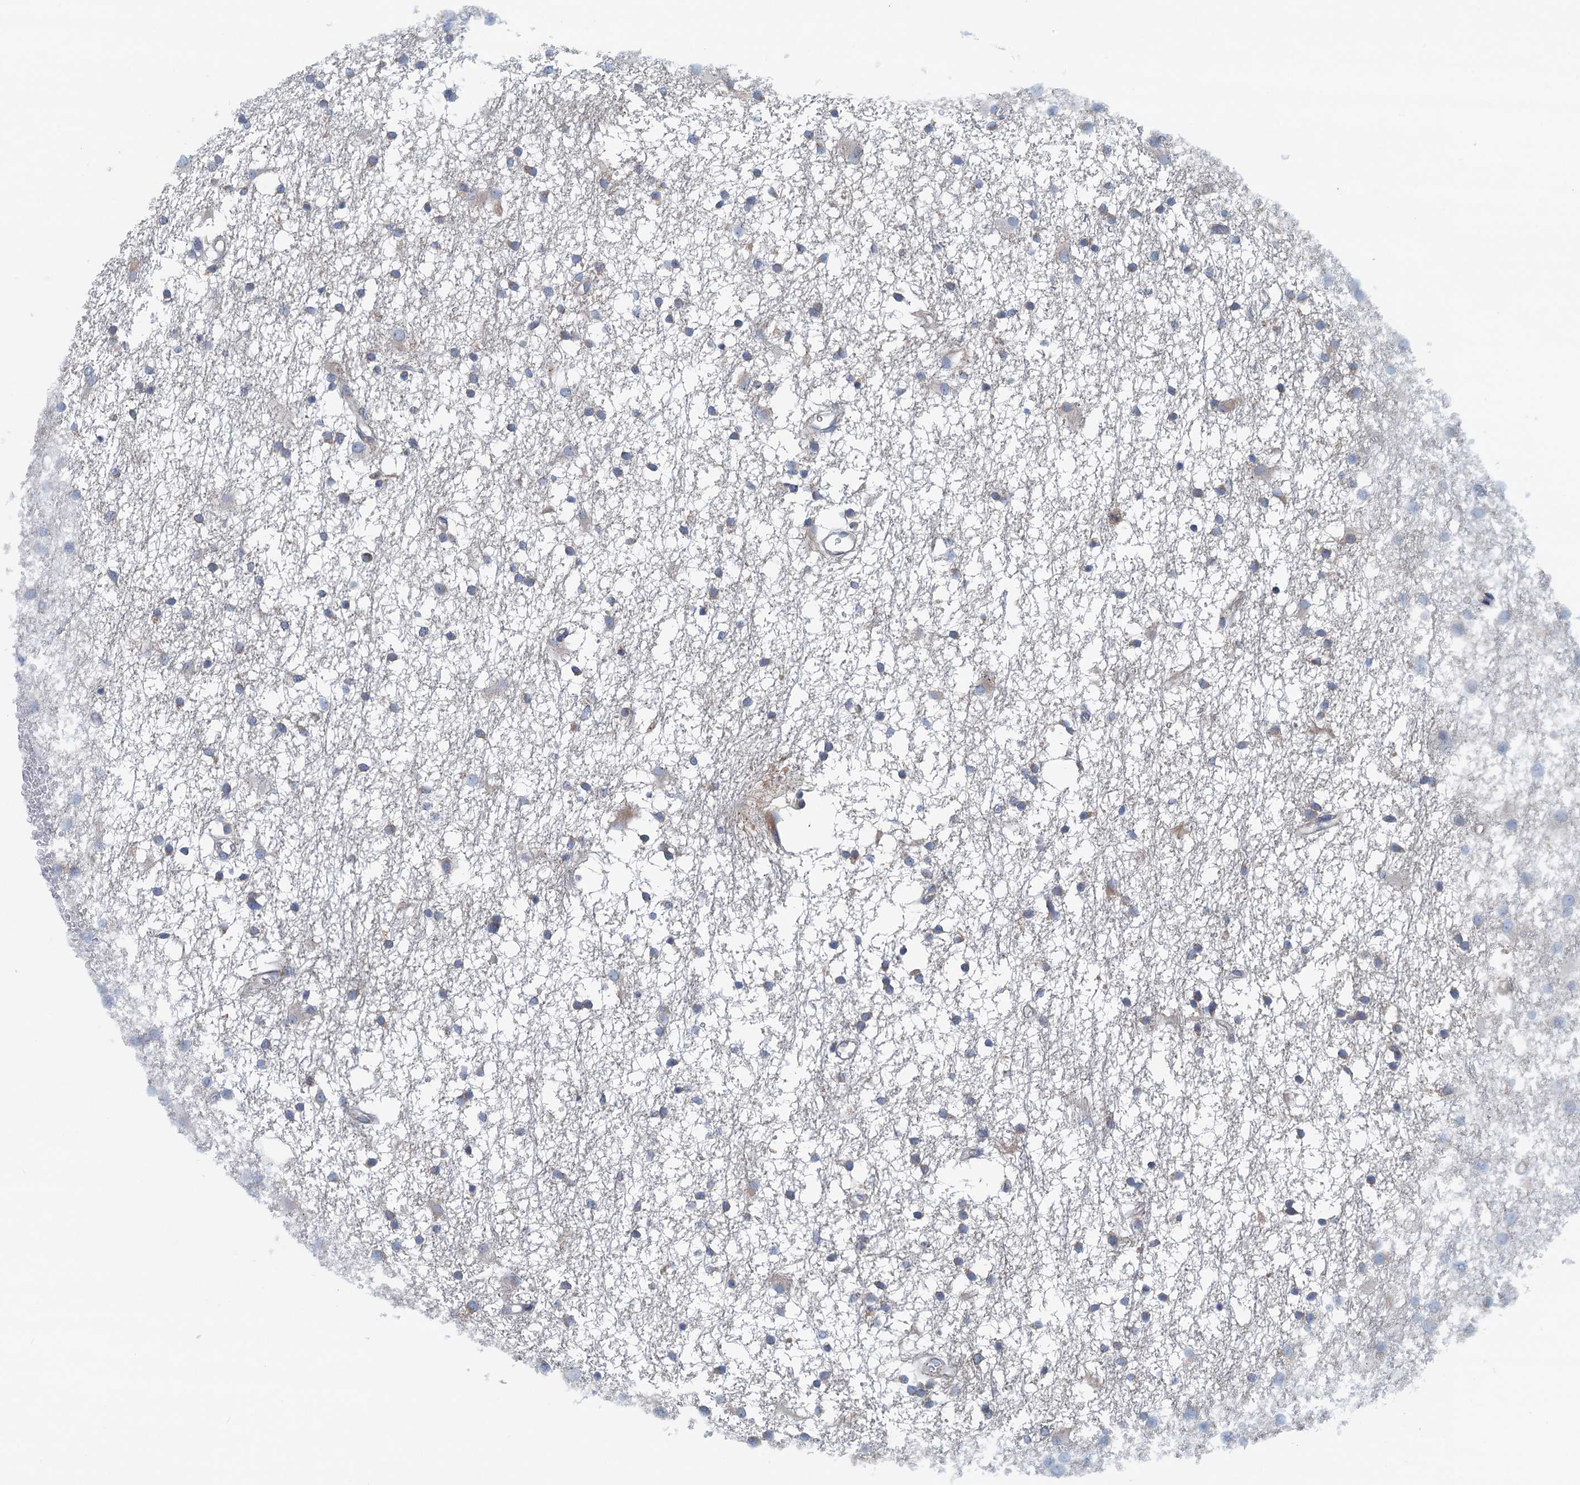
{"staining": {"intensity": "negative", "quantity": "none", "location": "none"}, "tissue": "glioma", "cell_type": "Tumor cells", "image_type": "cancer", "snomed": [{"axis": "morphology", "description": "Glioma, malignant, High grade"}, {"axis": "topography", "description": "Brain"}], "caption": "Malignant high-grade glioma was stained to show a protein in brown. There is no significant expression in tumor cells. (DAB IHC visualized using brightfield microscopy, high magnification).", "gene": "MYDGF", "patient": {"sex": "male", "age": 77}}